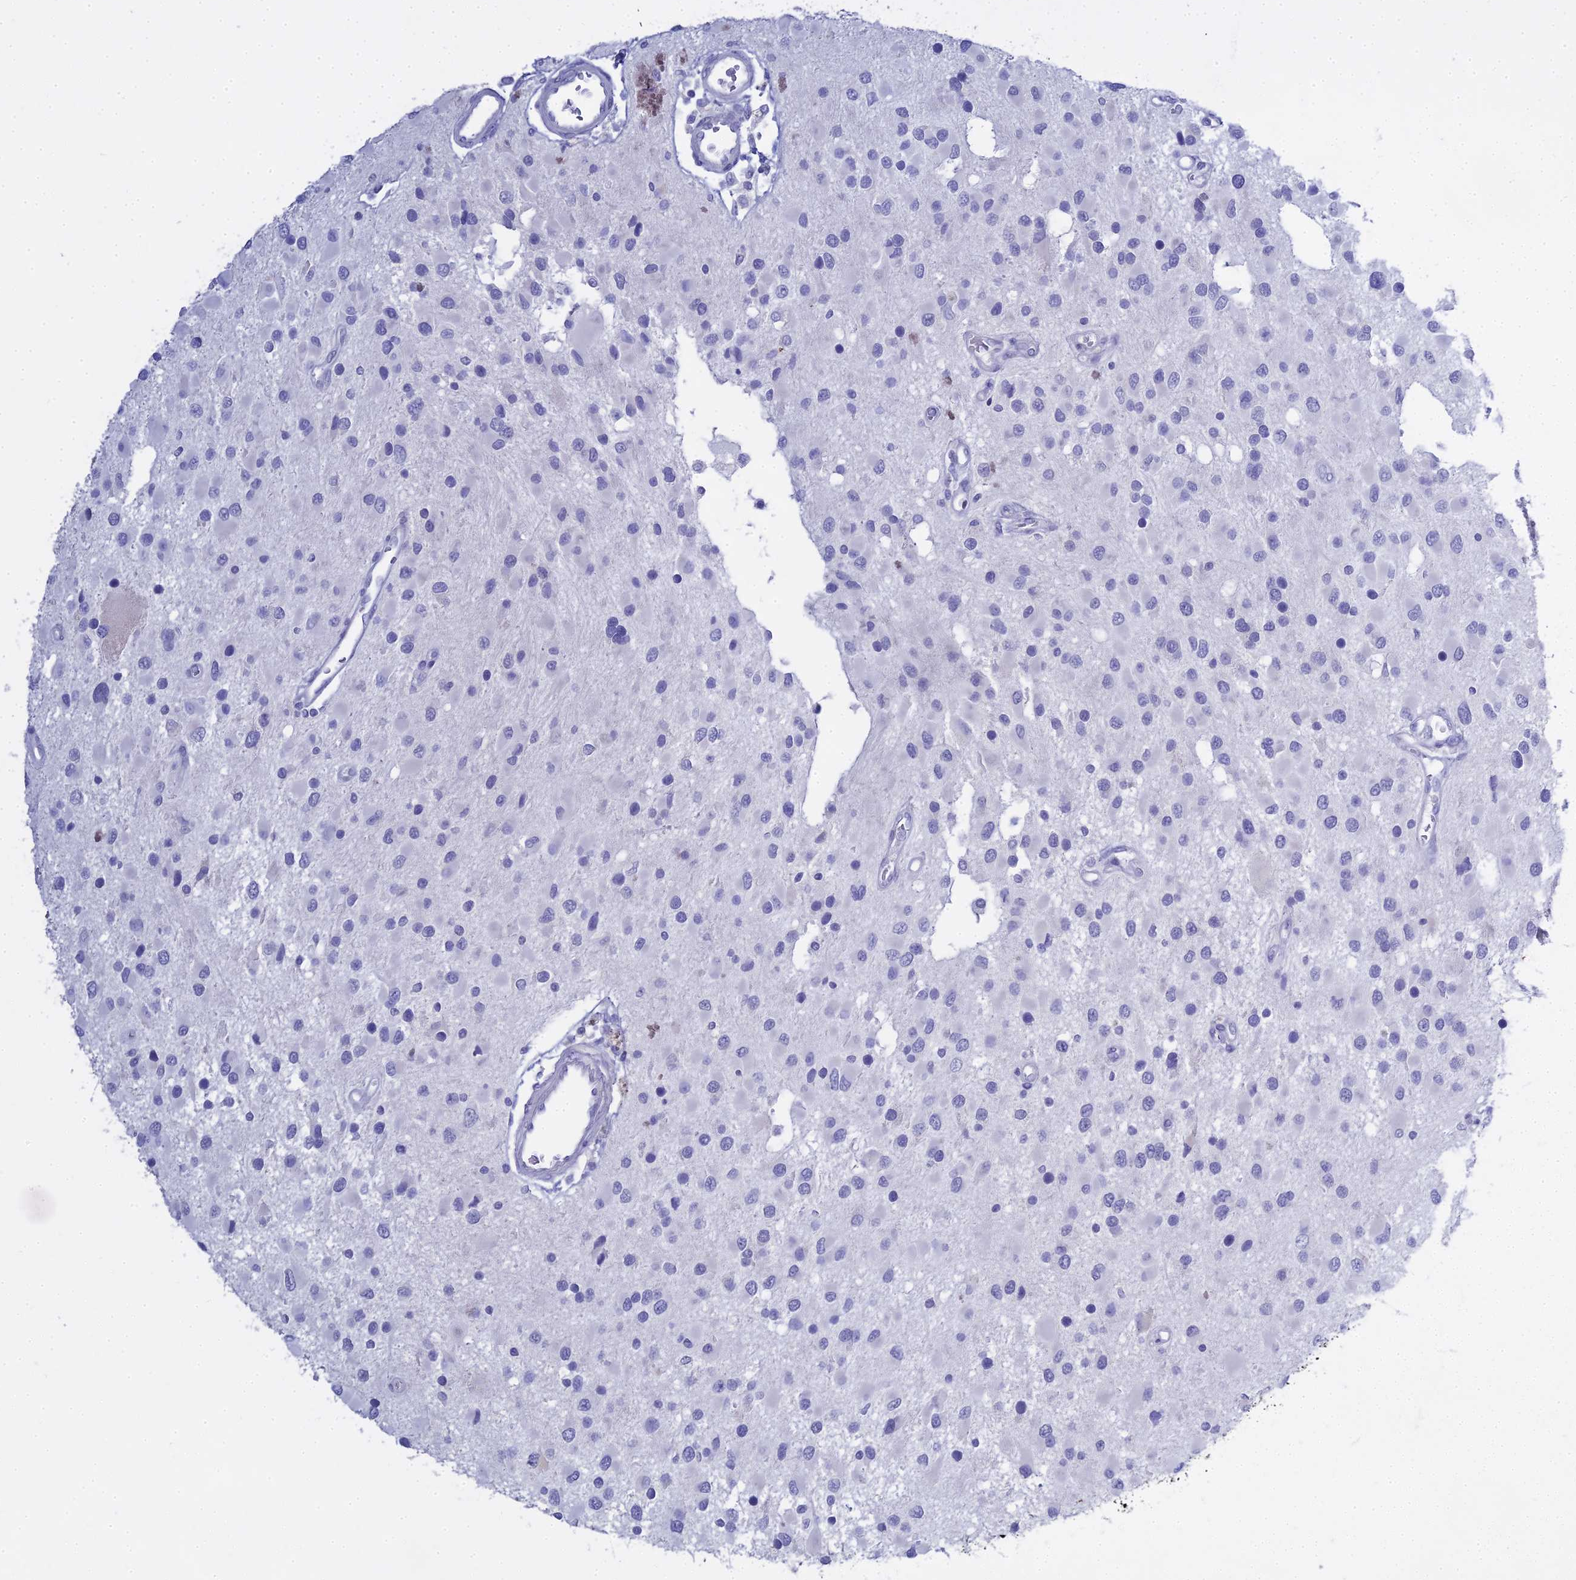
{"staining": {"intensity": "negative", "quantity": "none", "location": "none"}, "tissue": "glioma", "cell_type": "Tumor cells", "image_type": "cancer", "snomed": [{"axis": "morphology", "description": "Glioma, malignant, High grade"}, {"axis": "topography", "description": "Brain"}], "caption": "DAB (3,3'-diaminobenzidine) immunohistochemical staining of human glioma demonstrates no significant positivity in tumor cells.", "gene": "S100A7", "patient": {"sex": "male", "age": 53}}